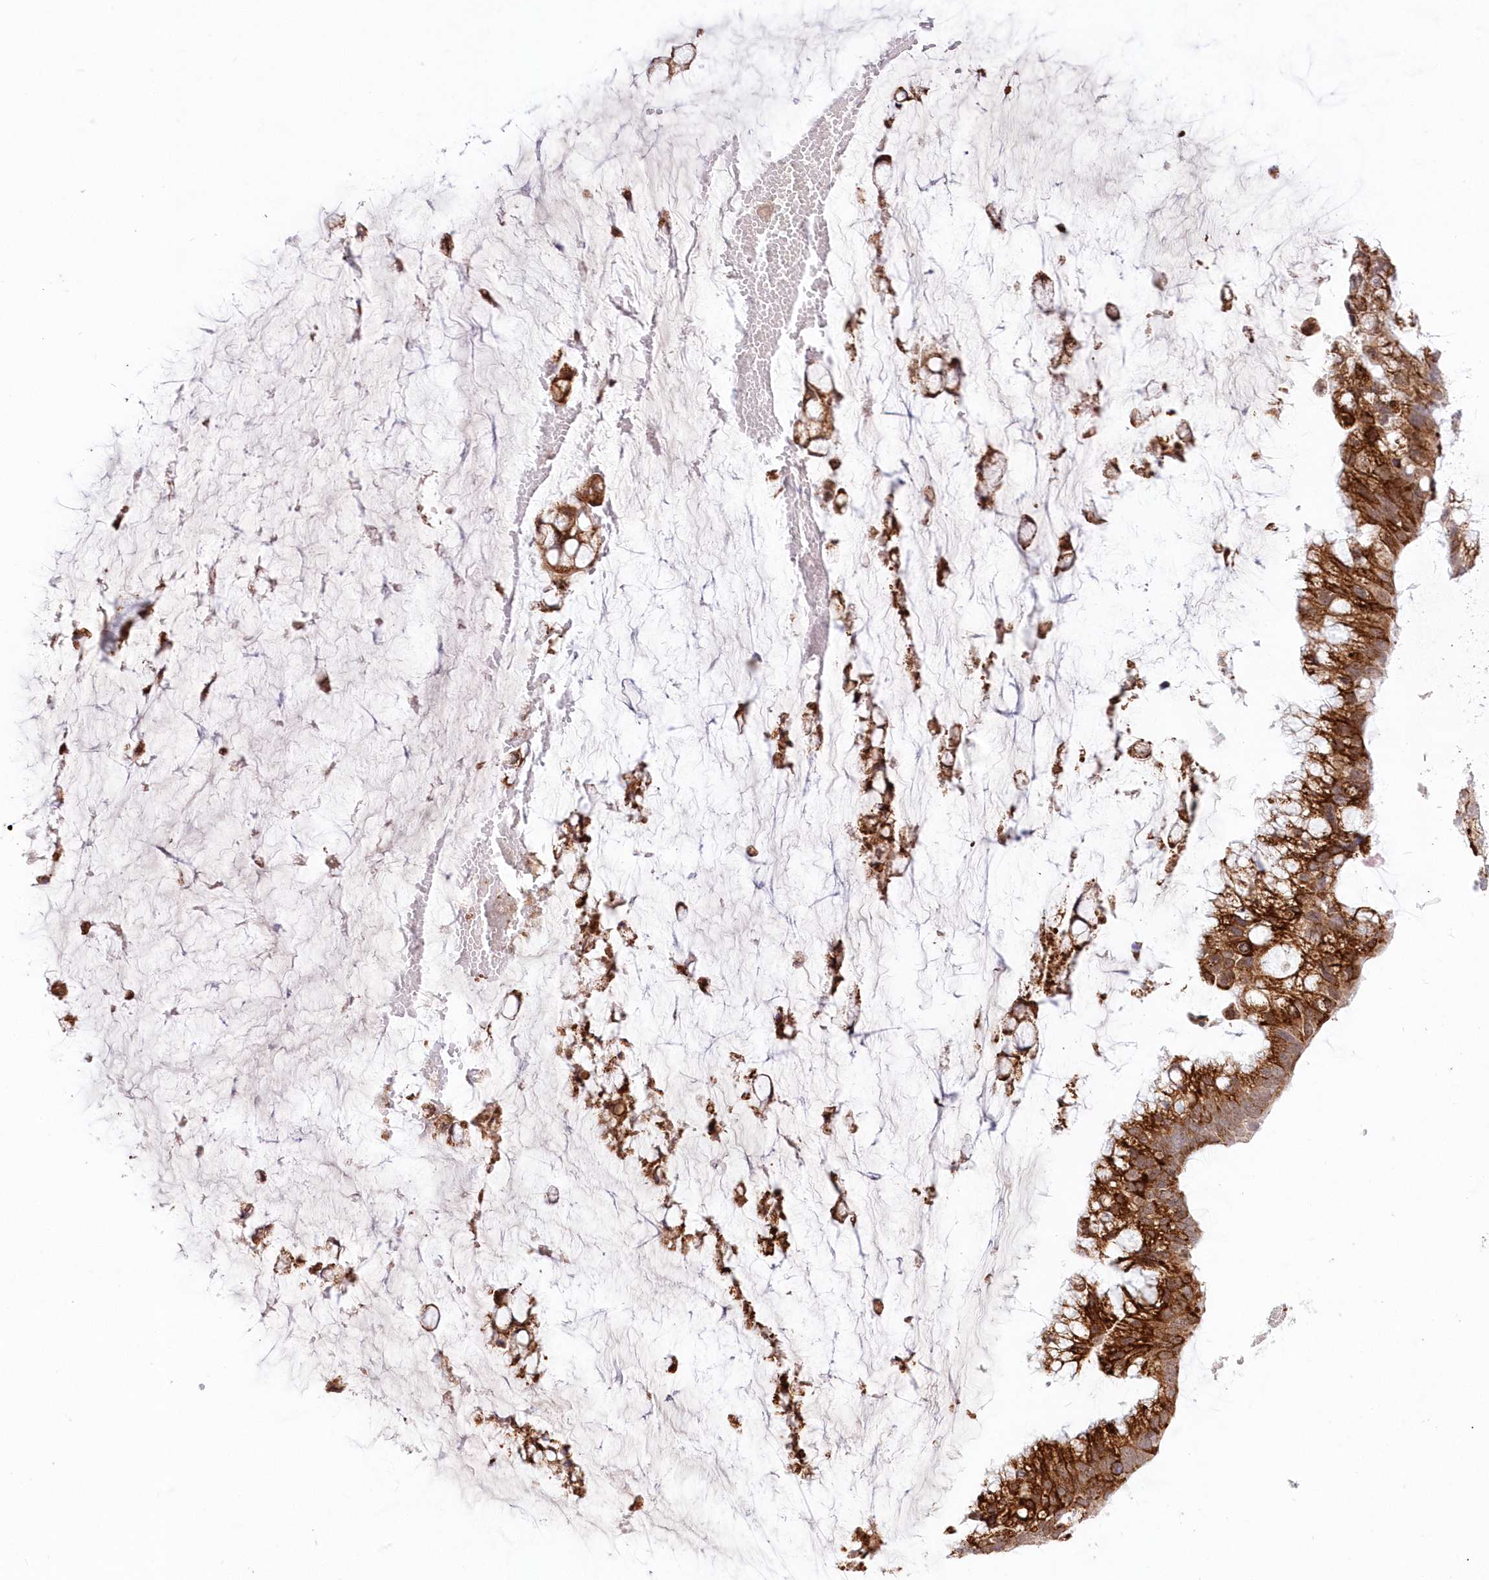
{"staining": {"intensity": "moderate", "quantity": ">75%", "location": "cytoplasmic/membranous"}, "tissue": "ovarian cancer", "cell_type": "Tumor cells", "image_type": "cancer", "snomed": [{"axis": "morphology", "description": "Cystadenocarcinoma, mucinous, NOS"}, {"axis": "topography", "description": "Ovary"}], "caption": "This micrograph displays ovarian cancer (mucinous cystadenocarcinoma) stained with immunohistochemistry (IHC) to label a protein in brown. The cytoplasmic/membranous of tumor cells show moderate positivity for the protein. Nuclei are counter-stained blue.", "gene": "LDB1", "patient": {"sex": "female", "age": 39}}